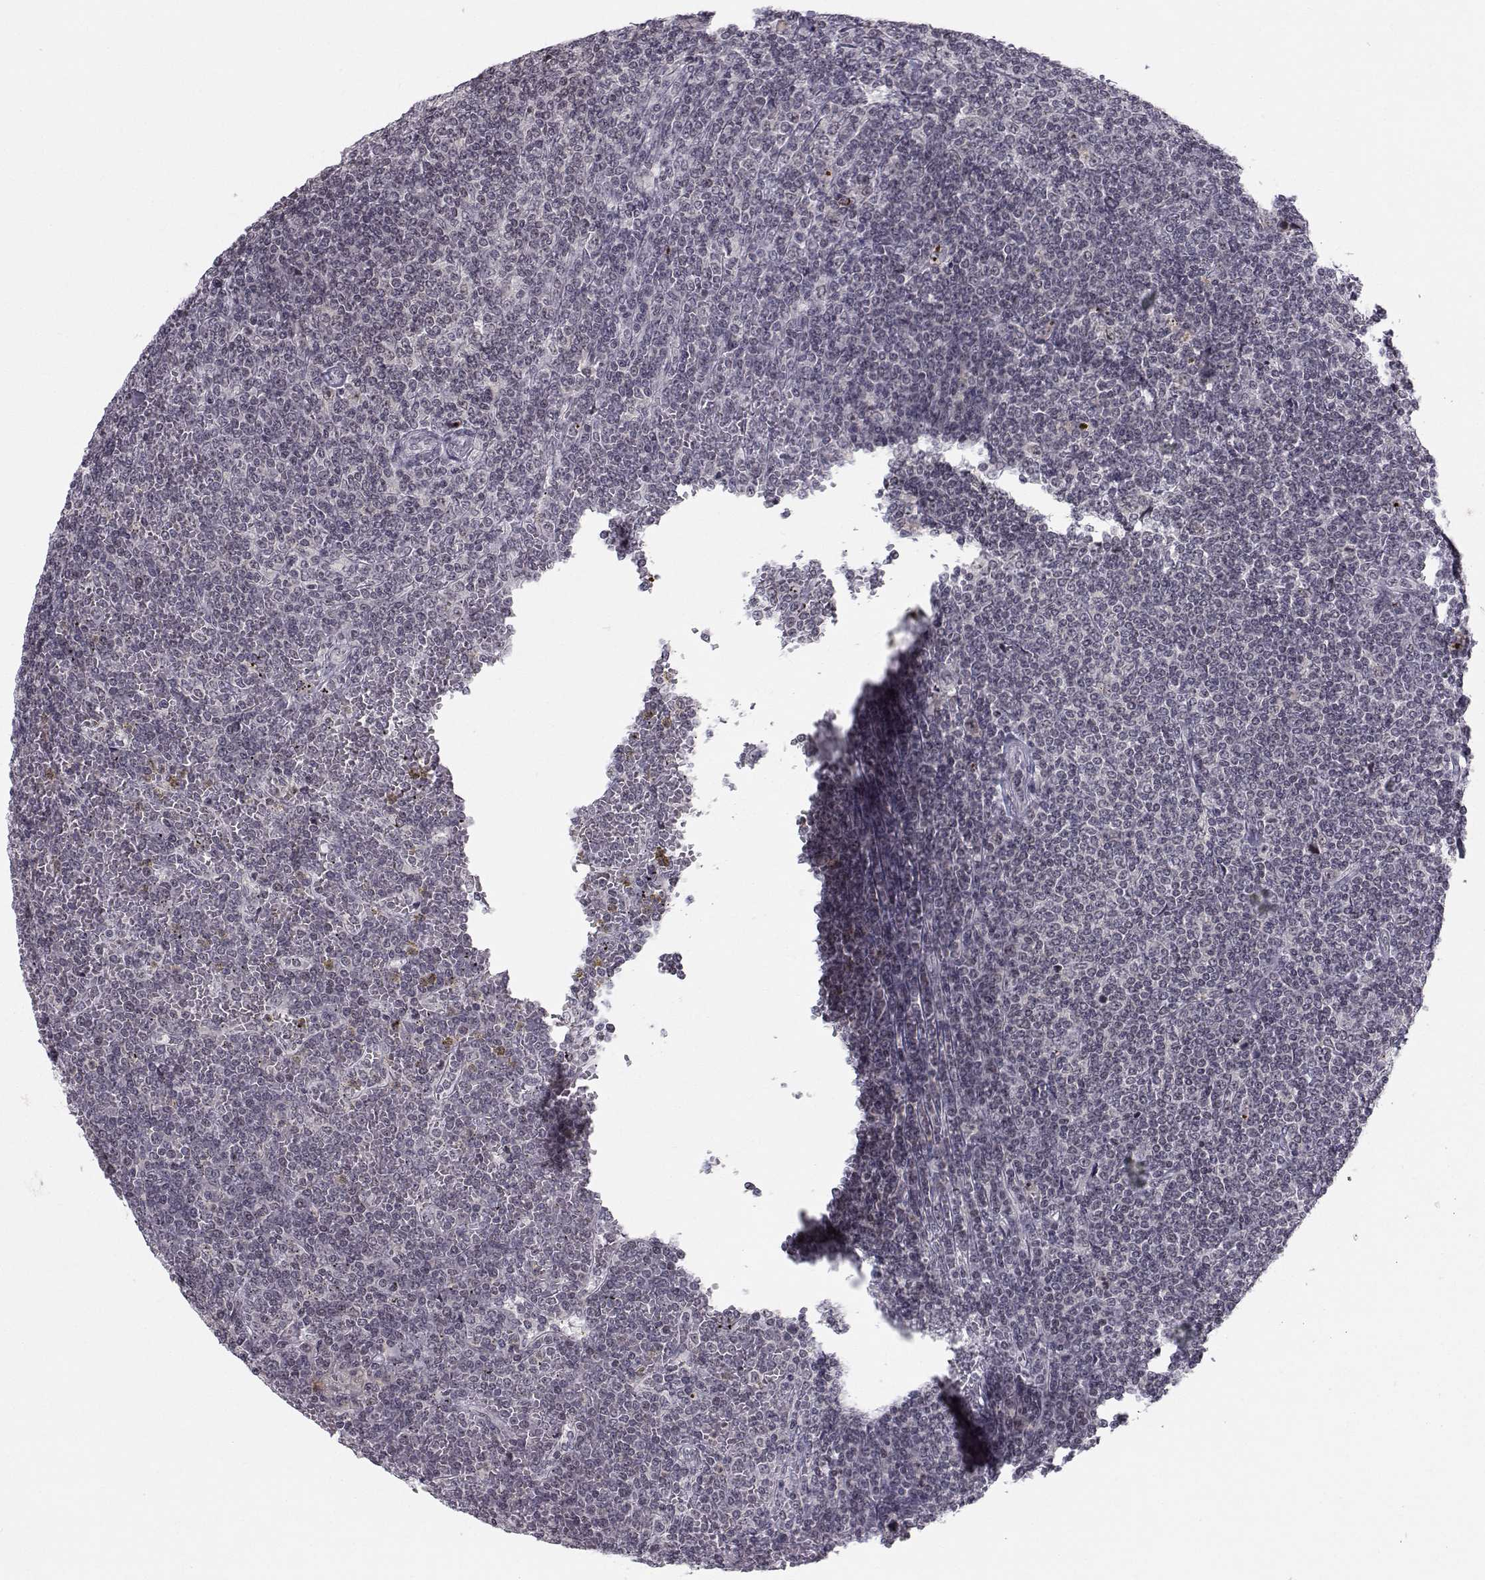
{"staining": {"intensity": "negative", "quantity": "none", "location": "none"}, "tissue": "lymphoma", "cell_type": "Tumor cells", "image_type": "cancer", "snomed": [{"axis": "morphology", "description": "Malignant lymphoma, non-Hodgkin's type, Low grade"}, {"axis": "topography", "description": "Spleen"}], "caption": "Lymphoma was stained to show a protein in brown. There is no significant positivity in tumor cells.", "gene": "MARCHF4", "patient": {"sex": "female", "age": 19}}